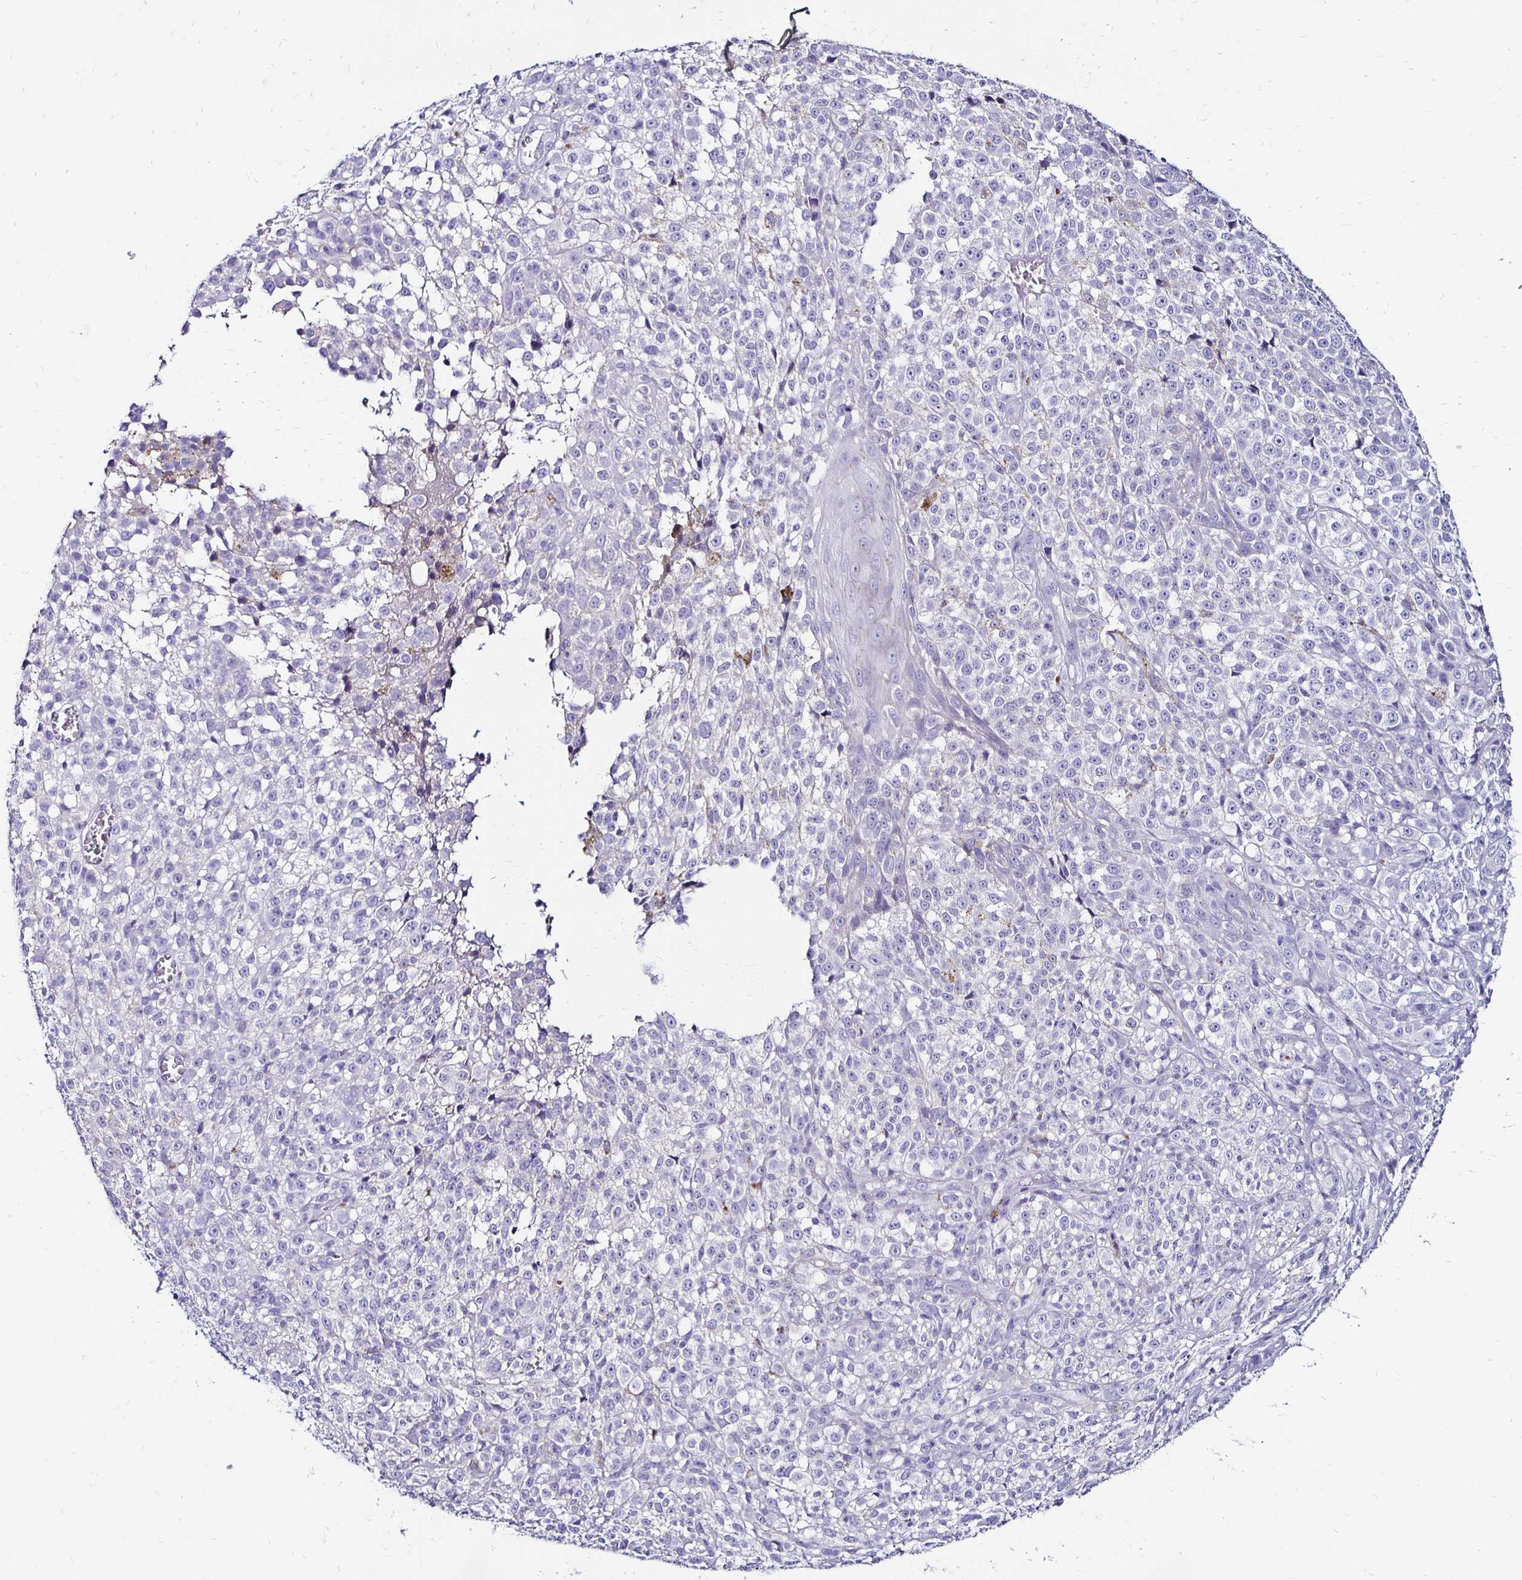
{"staining": {"intensity": "negative", "quantity": "none", "location": "none"}, "tissue": "melanoma", "cell_type": "Tumor cells", "image_type": "cancer", "snomed": [{"axis": "morphology", "description": "Malignant melanoma, NOS"}, {"axis": "topography", "description": "Skin"}], "caption": "There is no significant staining in tumor cells of melanoma.", "gene": "KCNT1", "patient": {"sex": "male", "age": 79}}